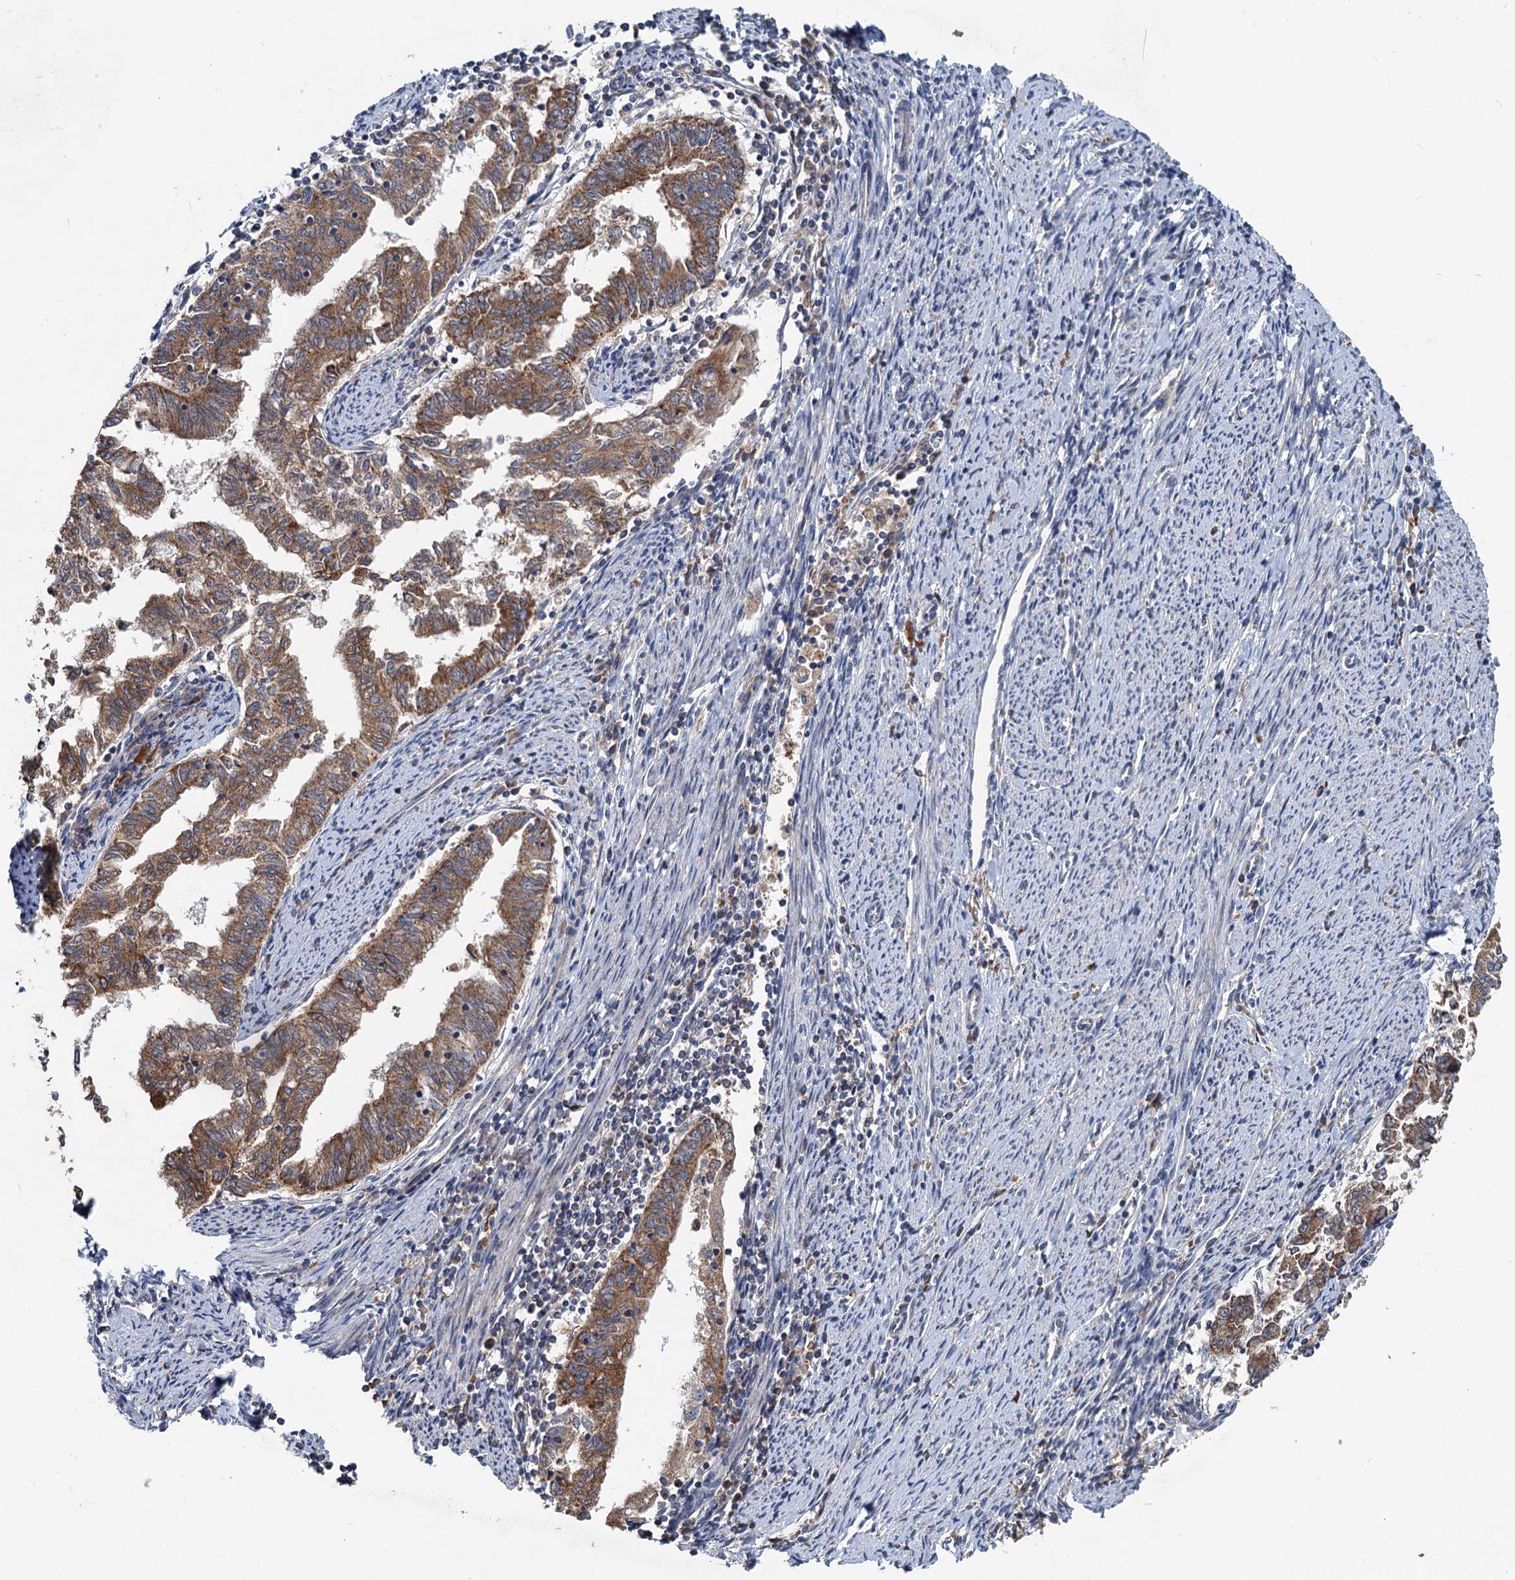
{"staining": {"intensity": "moderate", "quantity": ">75%", "location": "cytoplasmic/membranous"}, "tissue": "endometrial cancer", "cell_type": "Tumor cells", "image_type": "cancer", "snomed": [{"axis": "morphology", "description": "Adenocarcinoma, NOS"}, {"axis": "topography", "description": "Endometrium"}], "caption": "IHC (DAB (3,3'-diaminobenzidine)) staining of endometrial cancer demonstrates moderate cytoplasmic/membranous protein expression in approximately >75% of tumor cells.", "gene": "OTUB1", "patient": {"sex": "female", "age": 79}}